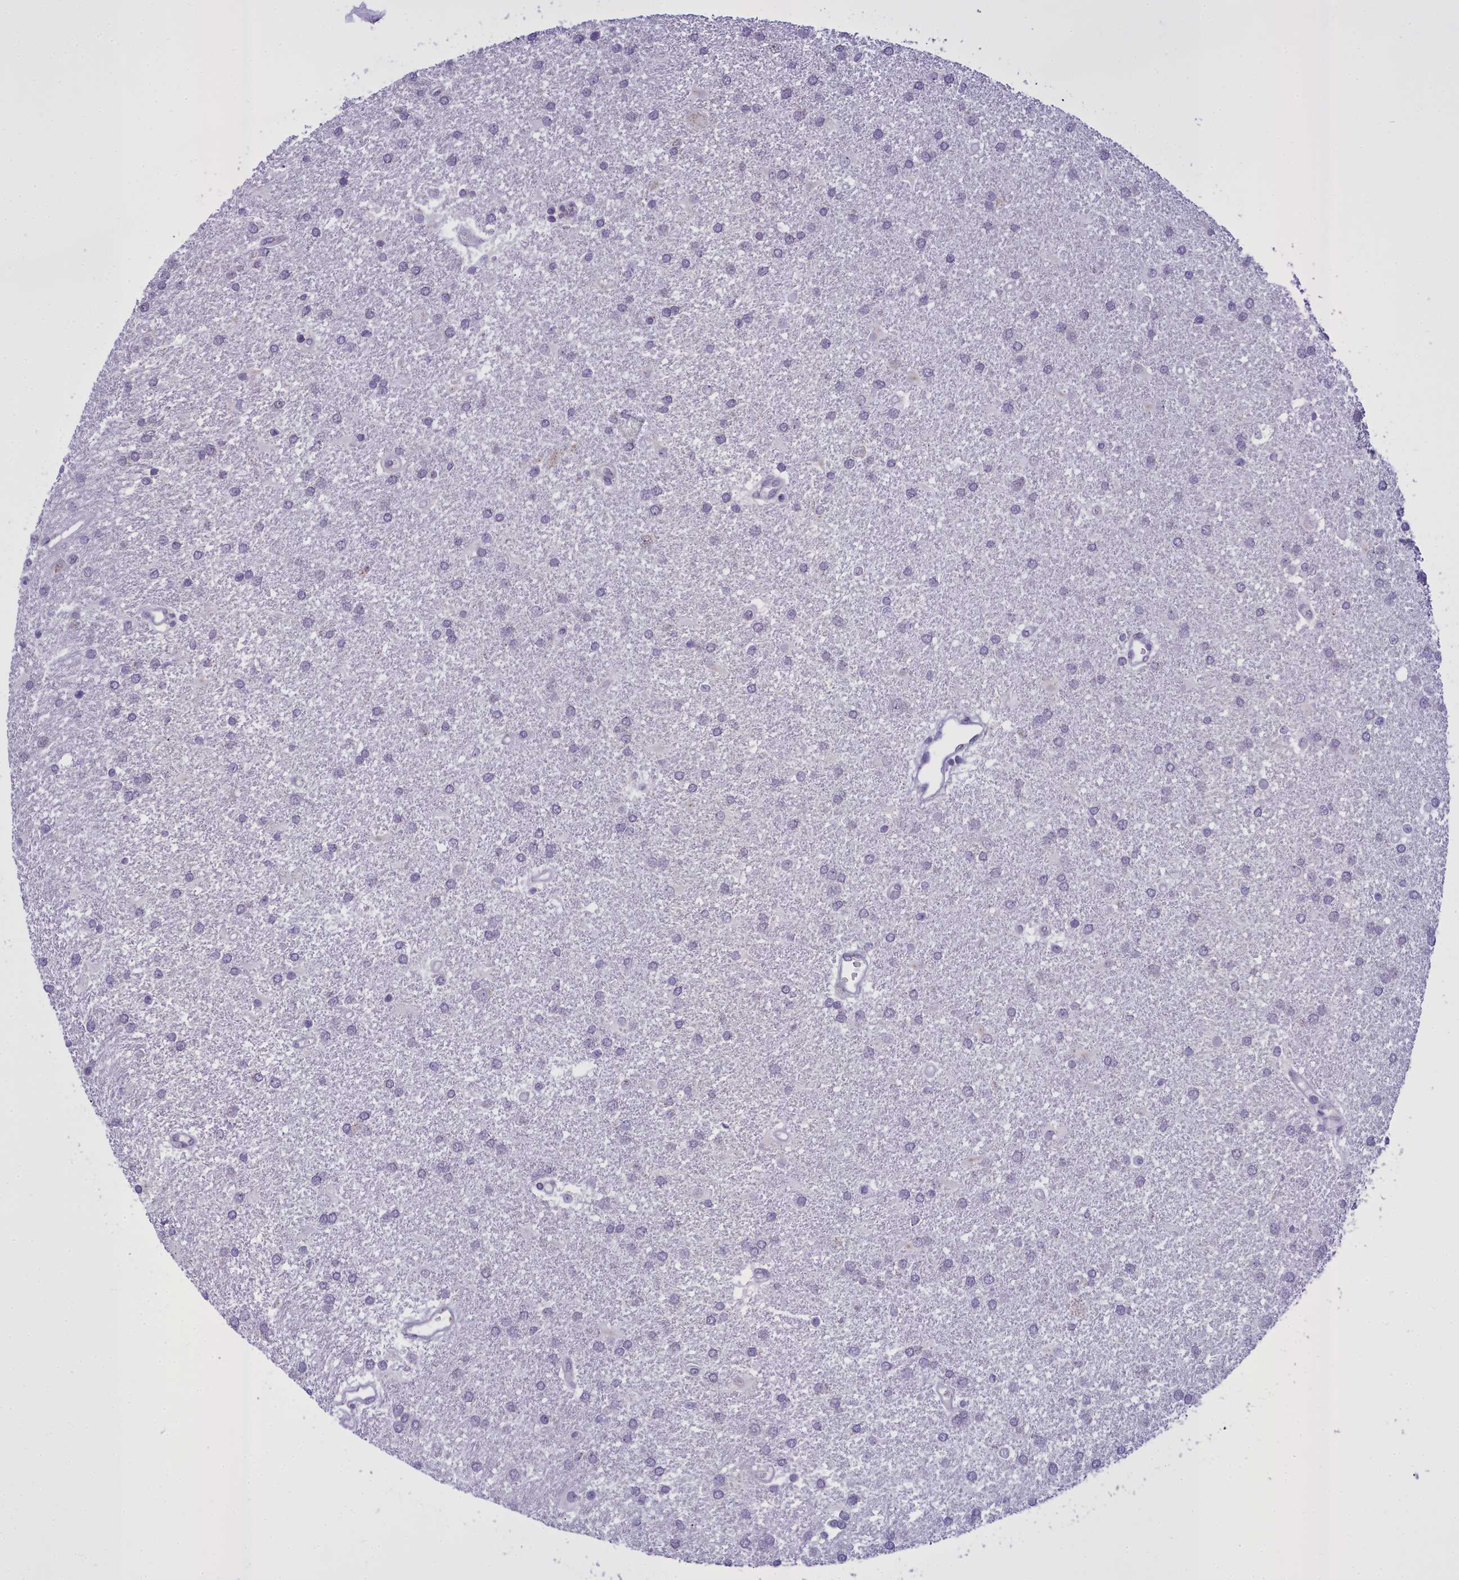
{"staining": {"intensity": "negative", "quantity": "none", "location": "none"}, "tissue": "glioma", "cell_type": "Tumor cells", "image_type": "cancer", "snomed": [{"axis": "morphology", "description": "Glioma, malignant, Low grade"}, {"axis": "topography", "description": "Brain"}], "caption": "There is no significant expression in tumor cells of glioma.", "gene": "B9D2", "patient": {"sex": "male", "age": 66}}